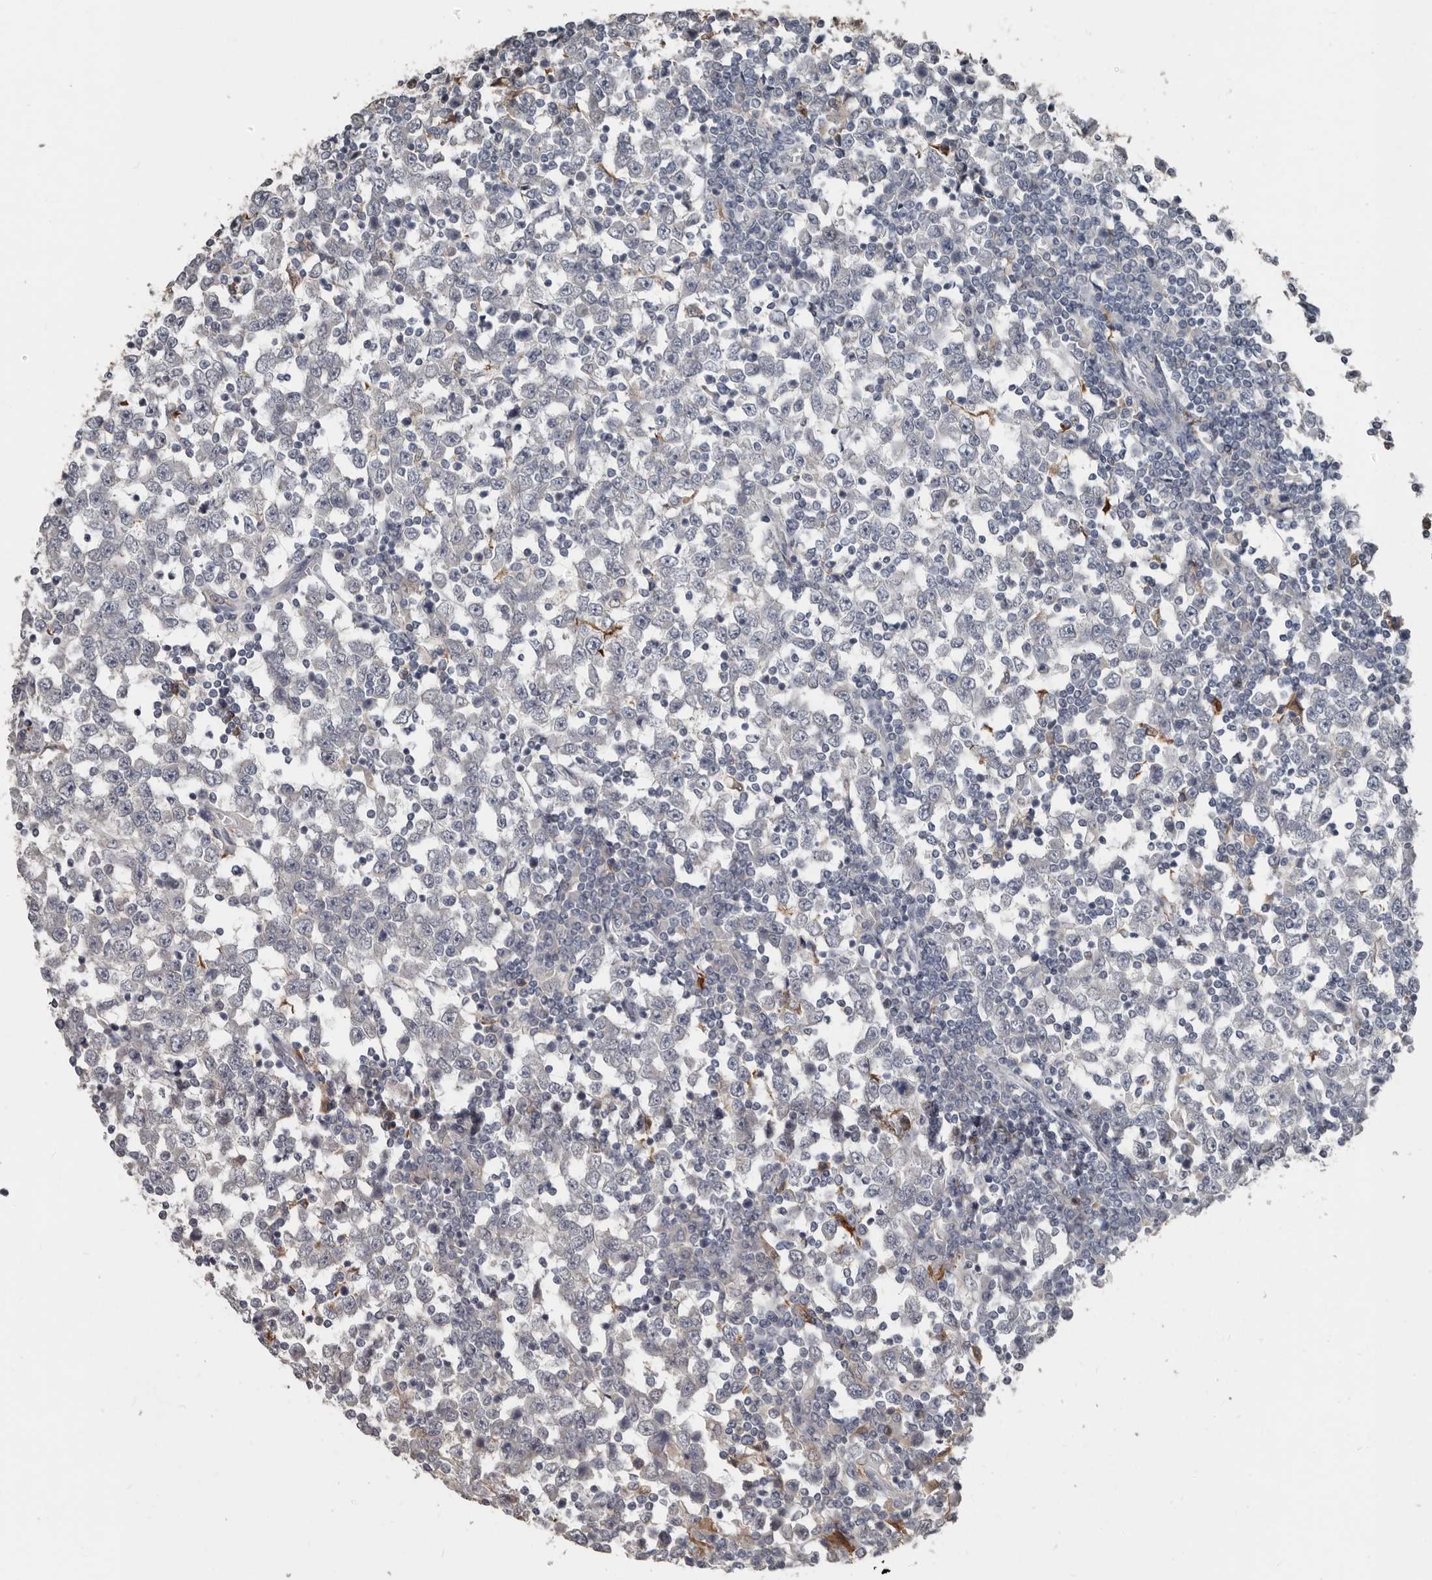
{"staining": {"intensity": "negative", "quantity": "none", "location": "none"}, "tissue": "testis cancer", "cell_type": "Tumor cells", "image_type": "cancer", "snomed": [{"axis": "morphology", "description": "Seminoma, NOS"}, {"axis": "topography", "description": "Testis"}], "caption": "High power microscopy image of an IHC micrograph of testis cancer (seminoma), revealing no significant expression in tumor cells.", "gene": "KCNJ8", "patient": {"sex": "male", "age": 65}}